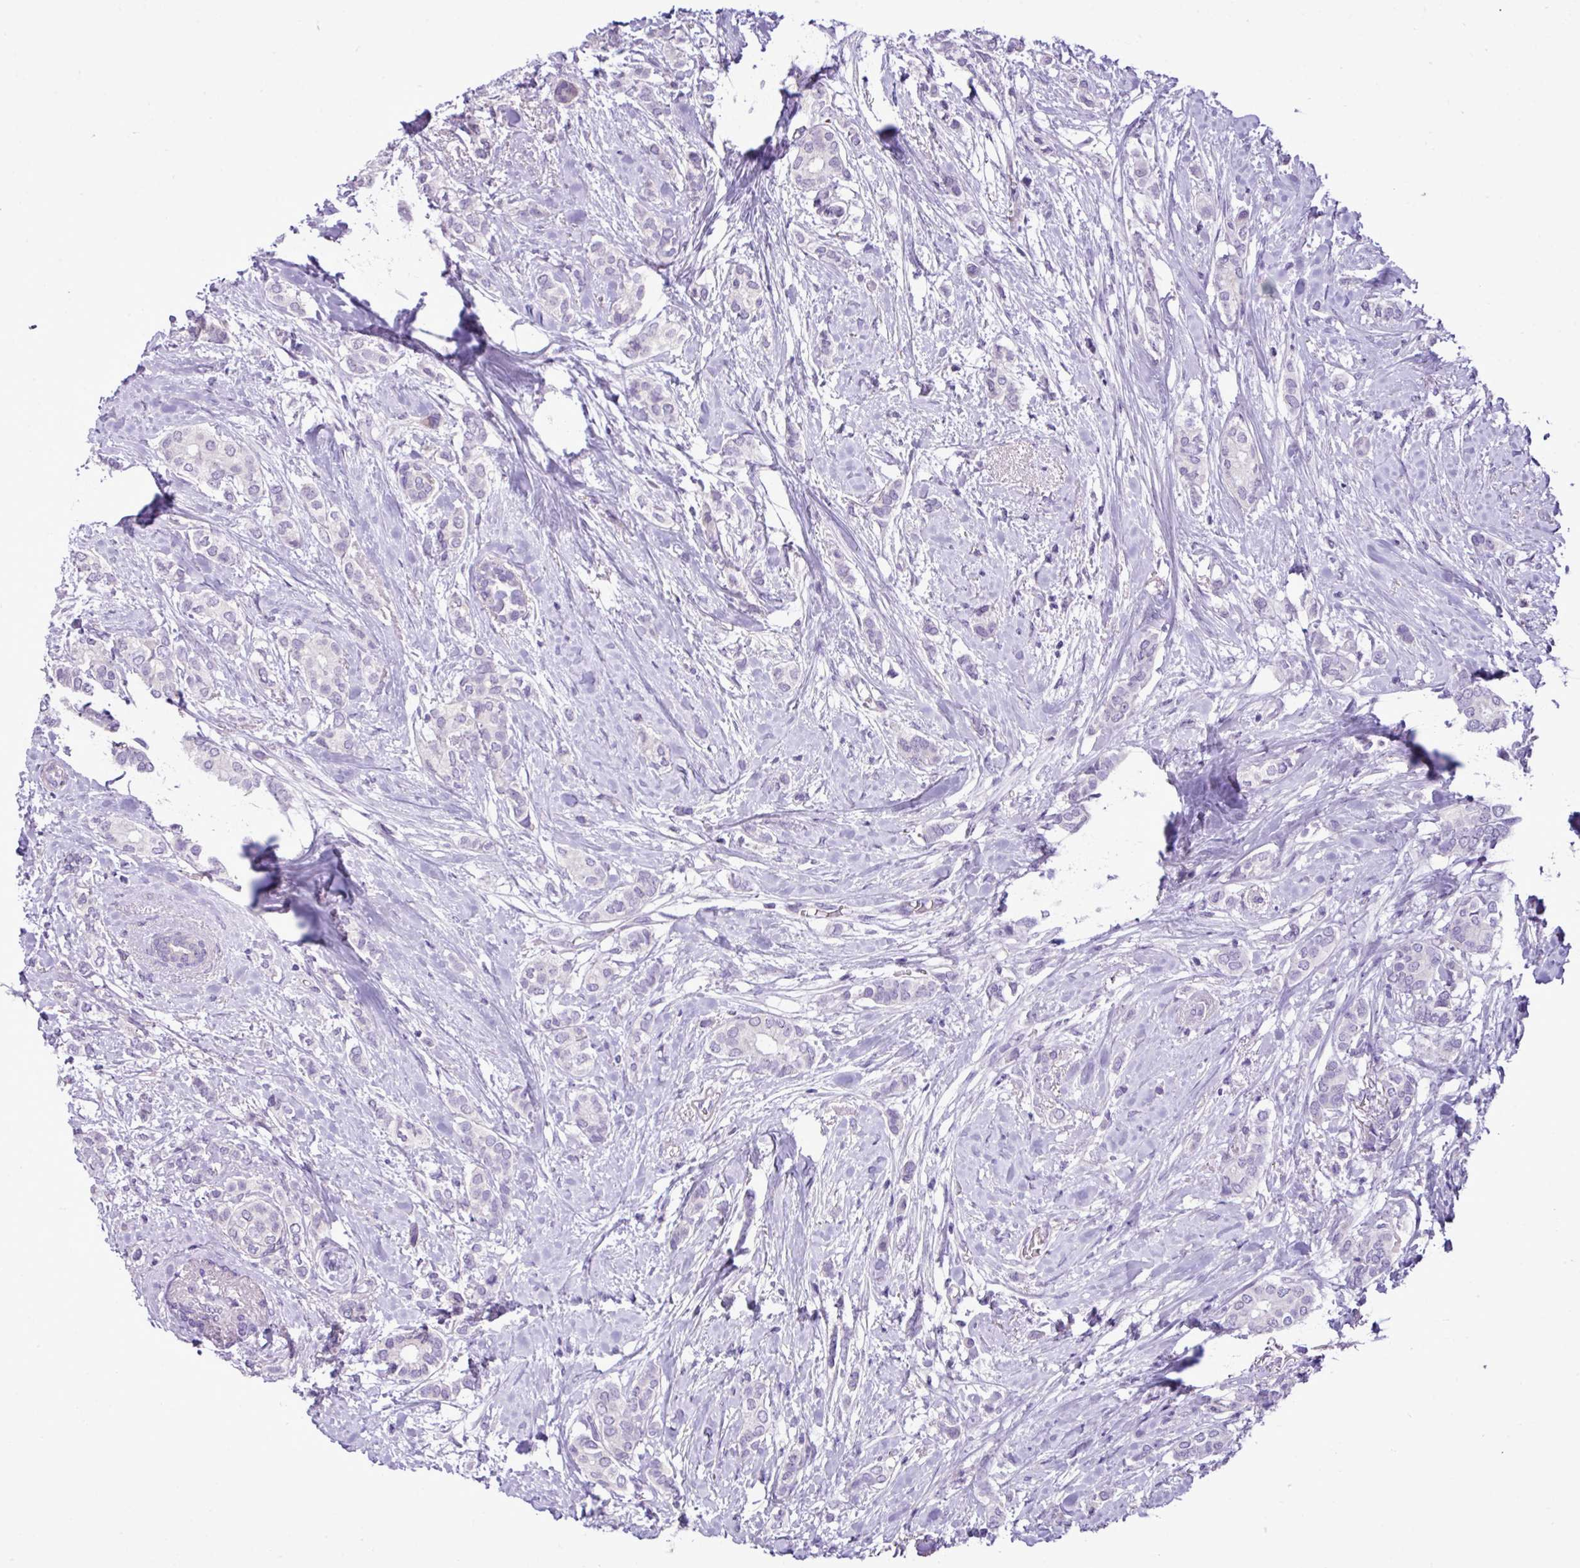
{"staining": {"intensity": "negative", "quantity": "none", "location": "none"}, "tissue": "breast cancer", "cell_type": "Tumor cells", "image_type": "cancer", "snomed": [{"axis": "morphology", "description": "Duct carcinoma"}, {"axis": "topography", "description": "Breast"}], "caption": "Protein analysis of breast cancer demonstrates no significant expression in tumor cells.", "gene": "ZSCAN5A", "patient": {"sex": "female", "age": 73}}